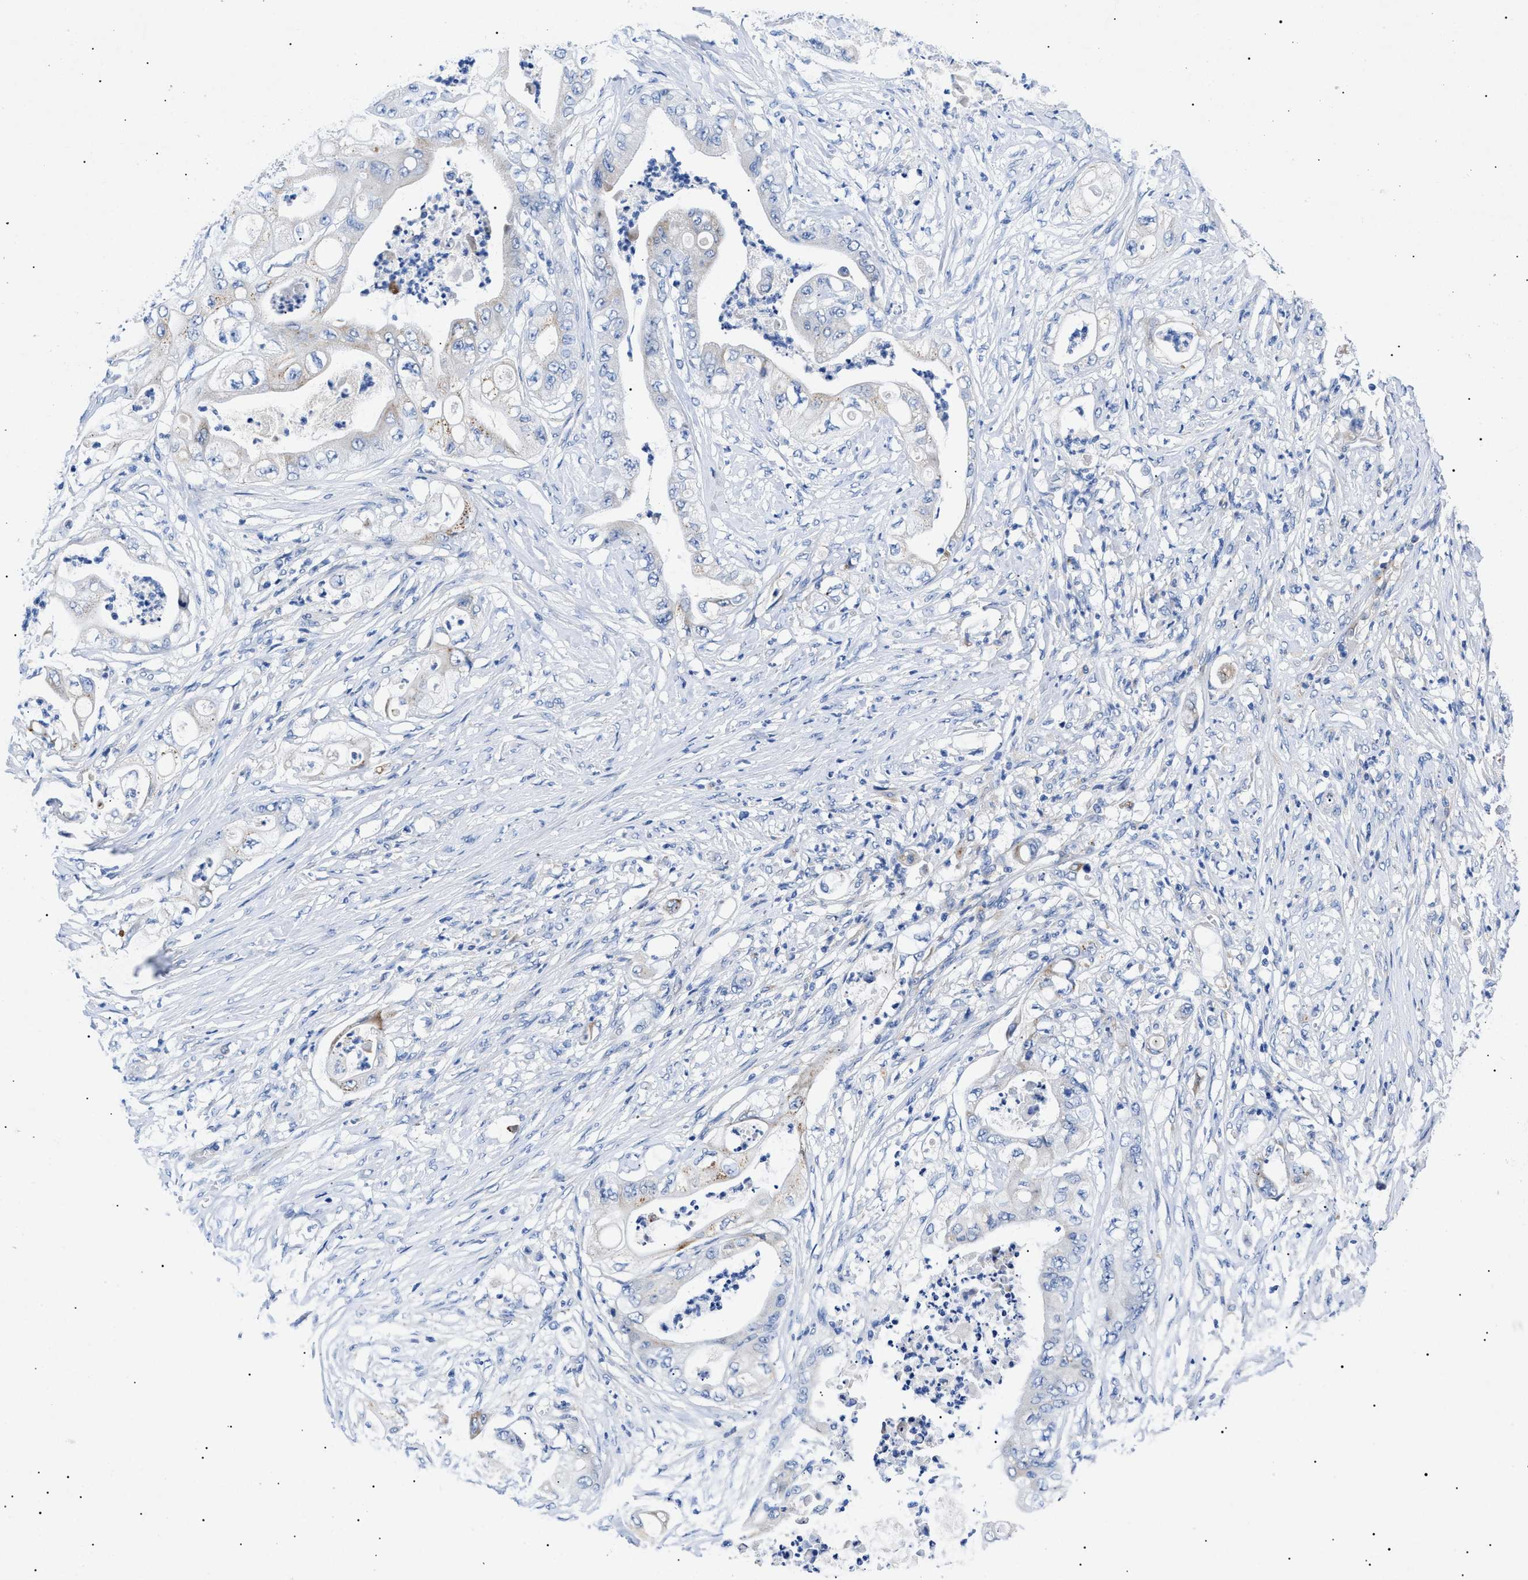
{"staining": {"intensity": "negative", "quantity": "none", "location": "none"}, "tissue": "stomach cancer", "cell_type": "Tumor cells", "image_type": "cancer", "snomed": [{"axis": "morphology", "description": "Adenocarcinoma, NOS"}, {"axis": "topography", "description": "Stomach"}], "caption": "Stomach adenocarcinoma was stained to show a protein in brown. There is no significant positivity in tumor cells. (Immunohistochemistry (ihc), brightfield microscopy, high magnification).", "gene": "ACKR1", "patient": {"sex": "female", "age": 73}}